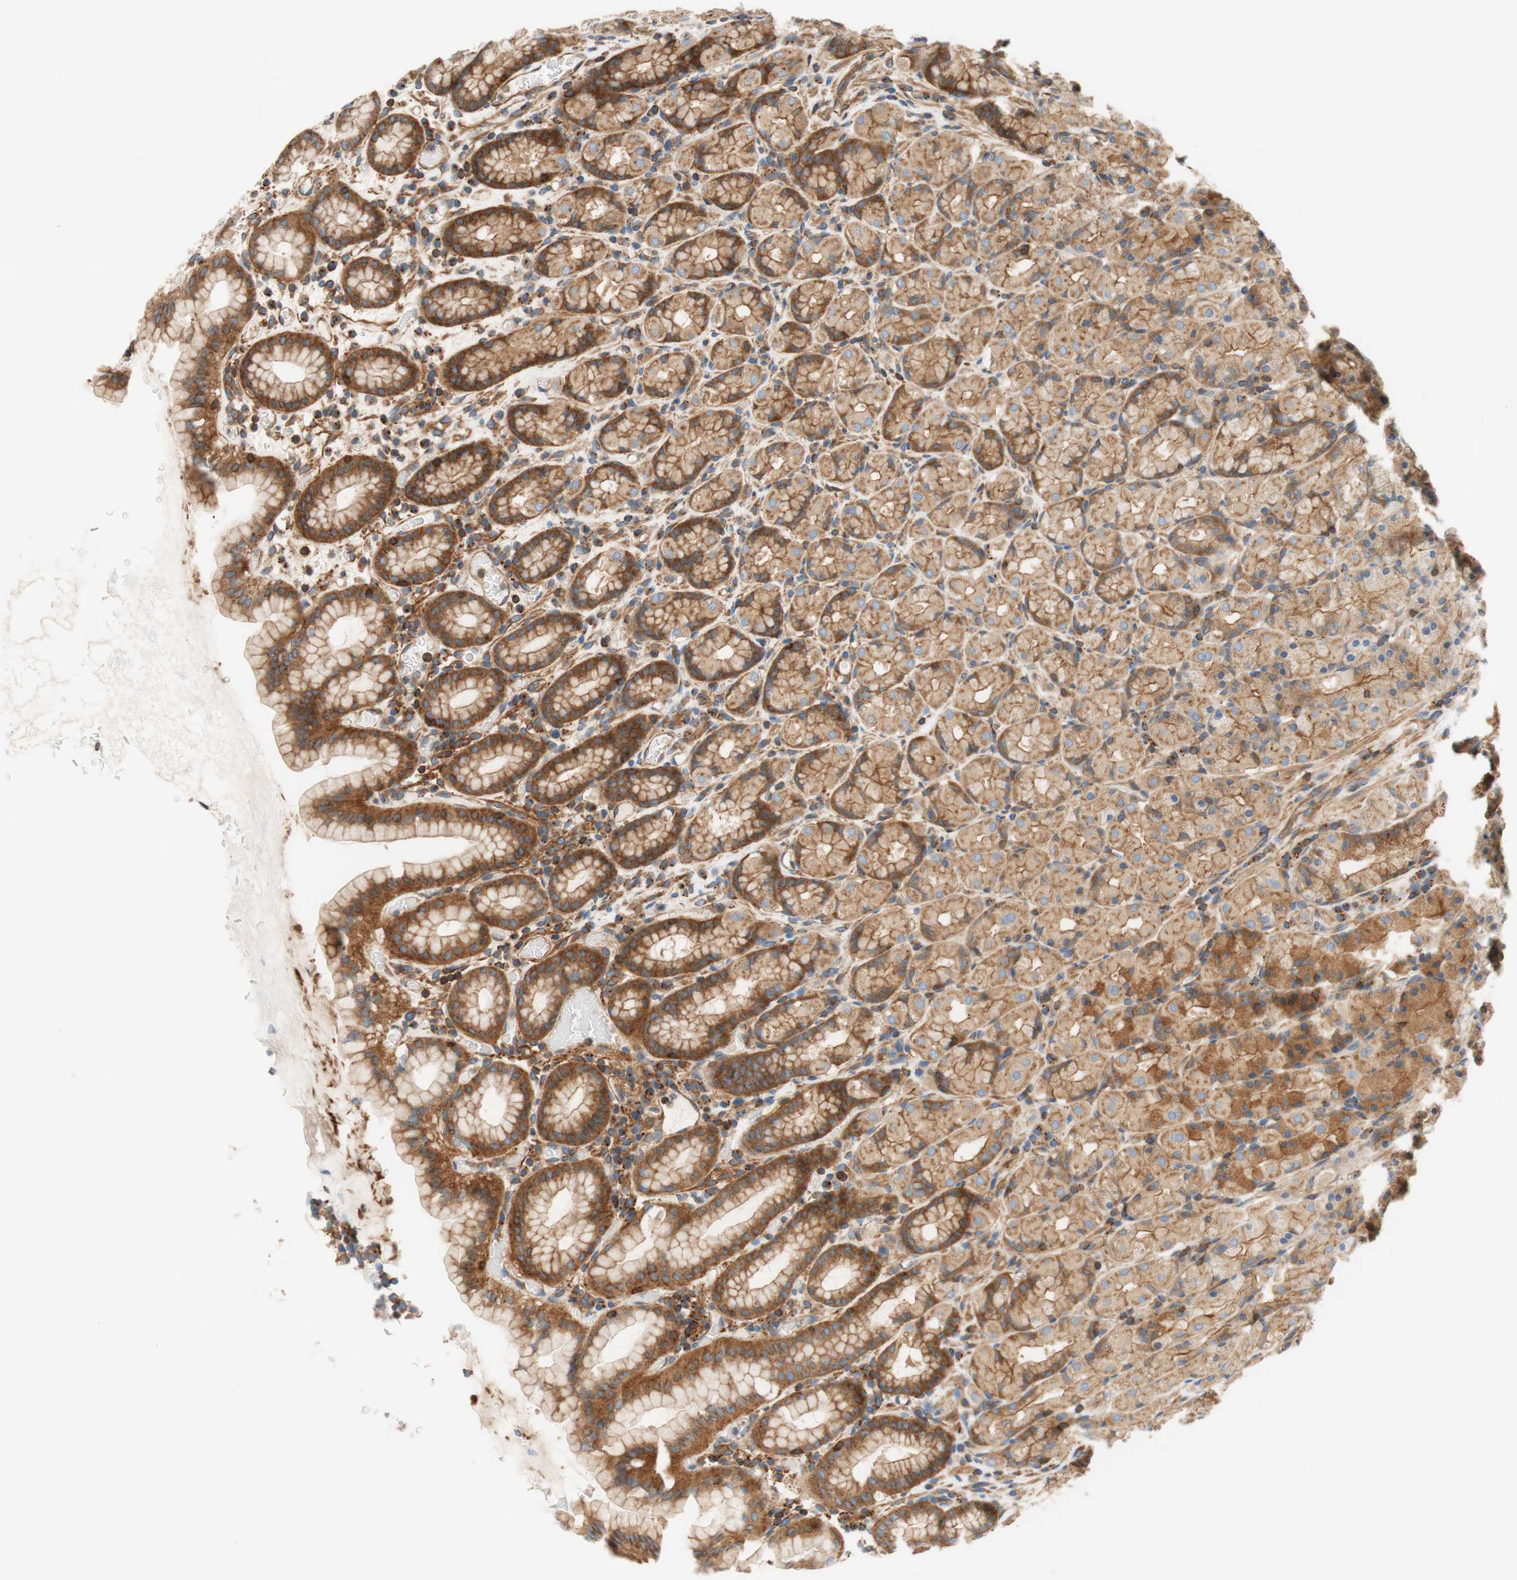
{"staining": {"intensity": "moderate", "quantity": ">75%", "location": "cytoplasmic/membranous"}, "tissue": "stomach", "cell_type": "Glandular cells", "image_type": "normal", "snomed": [{"axis": "morphology", "description": "Normal tissue, NOS"}, {"axis": "topography", "description": "Stomach, upper"}], "caption": "DAB immunohistochemical staining of unremarkable stomach displays moderate cytoplasmic/membranous protein expression in about >75% of glandular cells.", "gene": "VPS26A", "patient": {"sex": "male", "age": 68}}